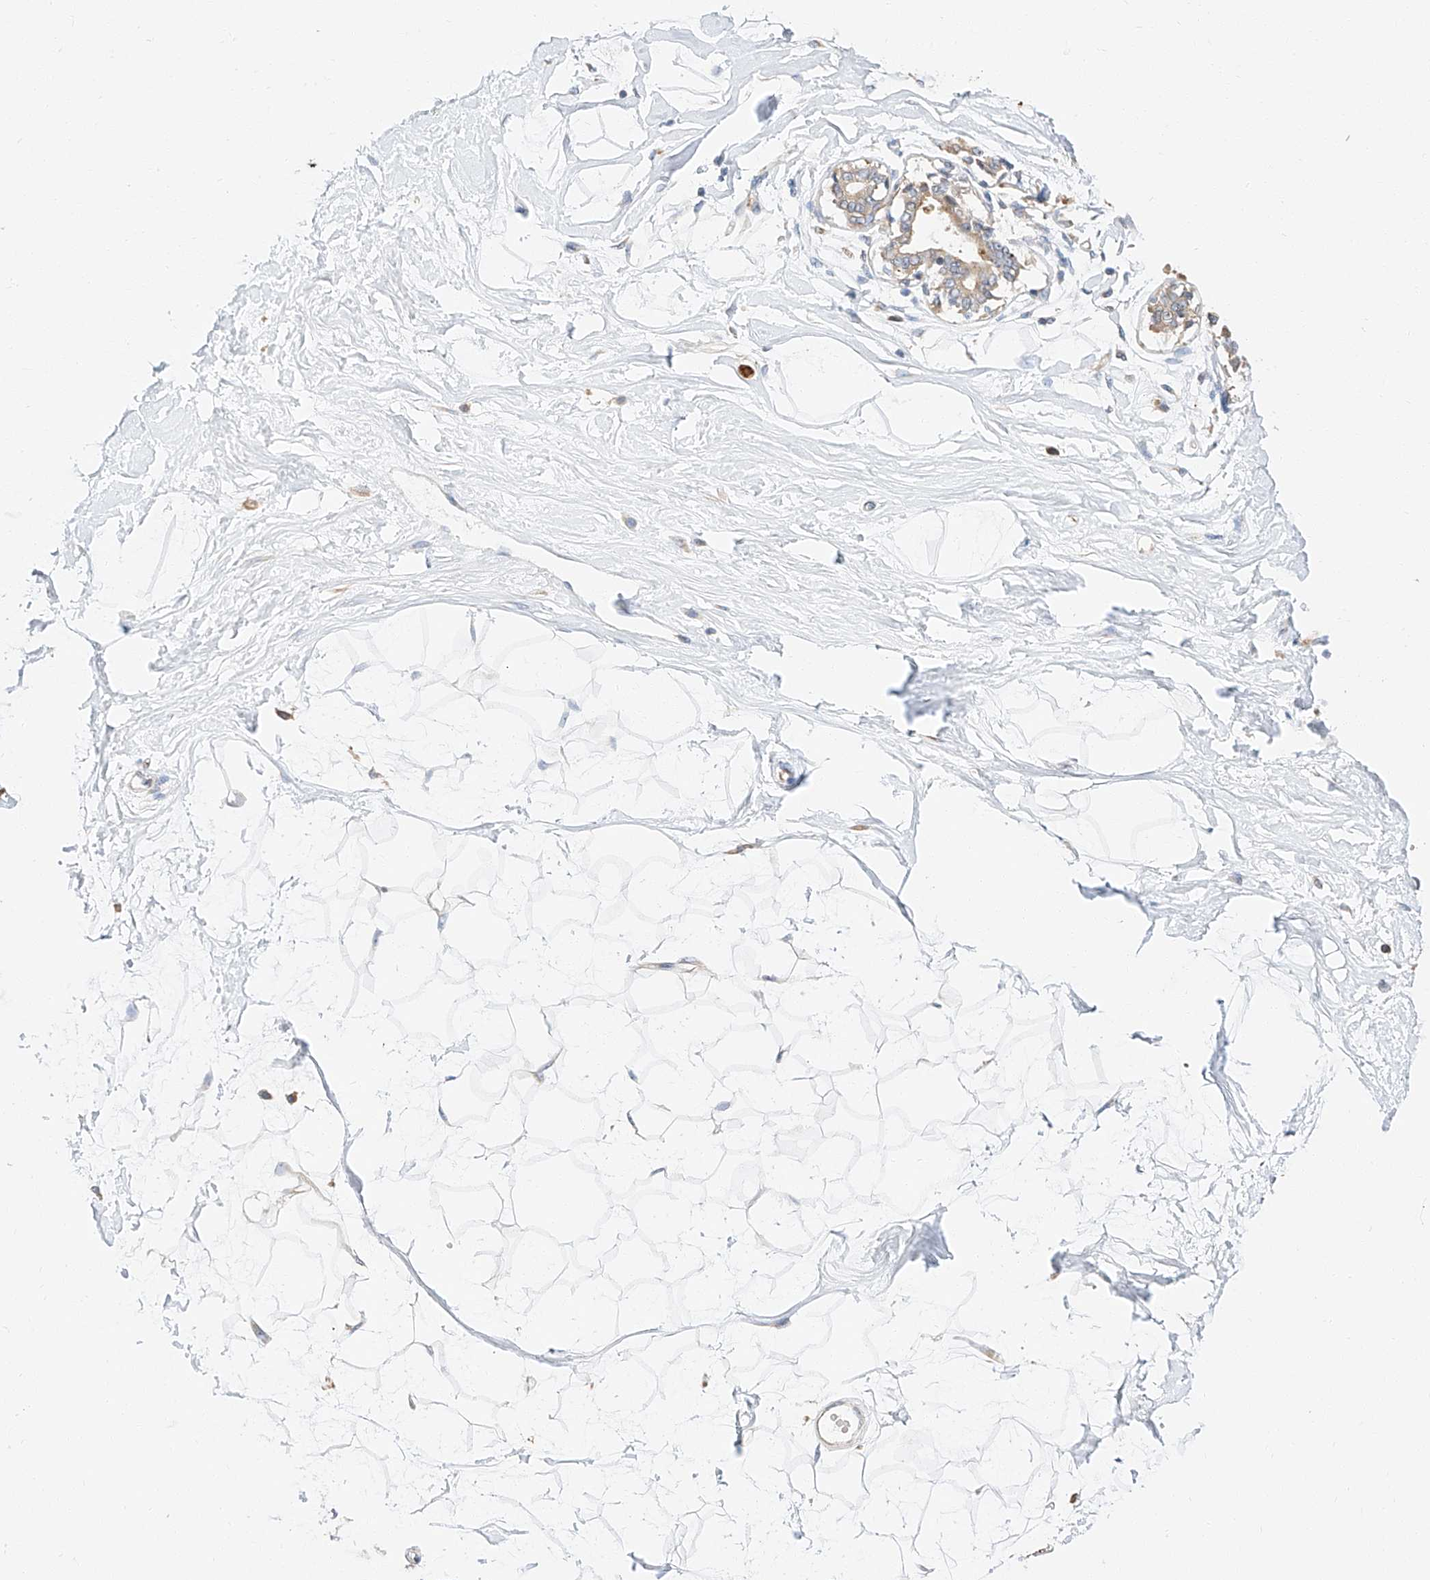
{"staining": {"intensity": "negative", "quantity": "none", "location": "none"}, "tissue": "breast", "cell_type": "Adipocytes", "image_type": "normal", "snomed": [{"axis": "morphology", "description": "Normal tissue, NOS"}, {"axis": "topography", "description": "Breast"}], "caption": "Human breast stained for a protein using immunohistochemistry exhibits no staining in adipocytes.", "gene": "GLMN", "patient": {"sex": "female", "age": 45}}